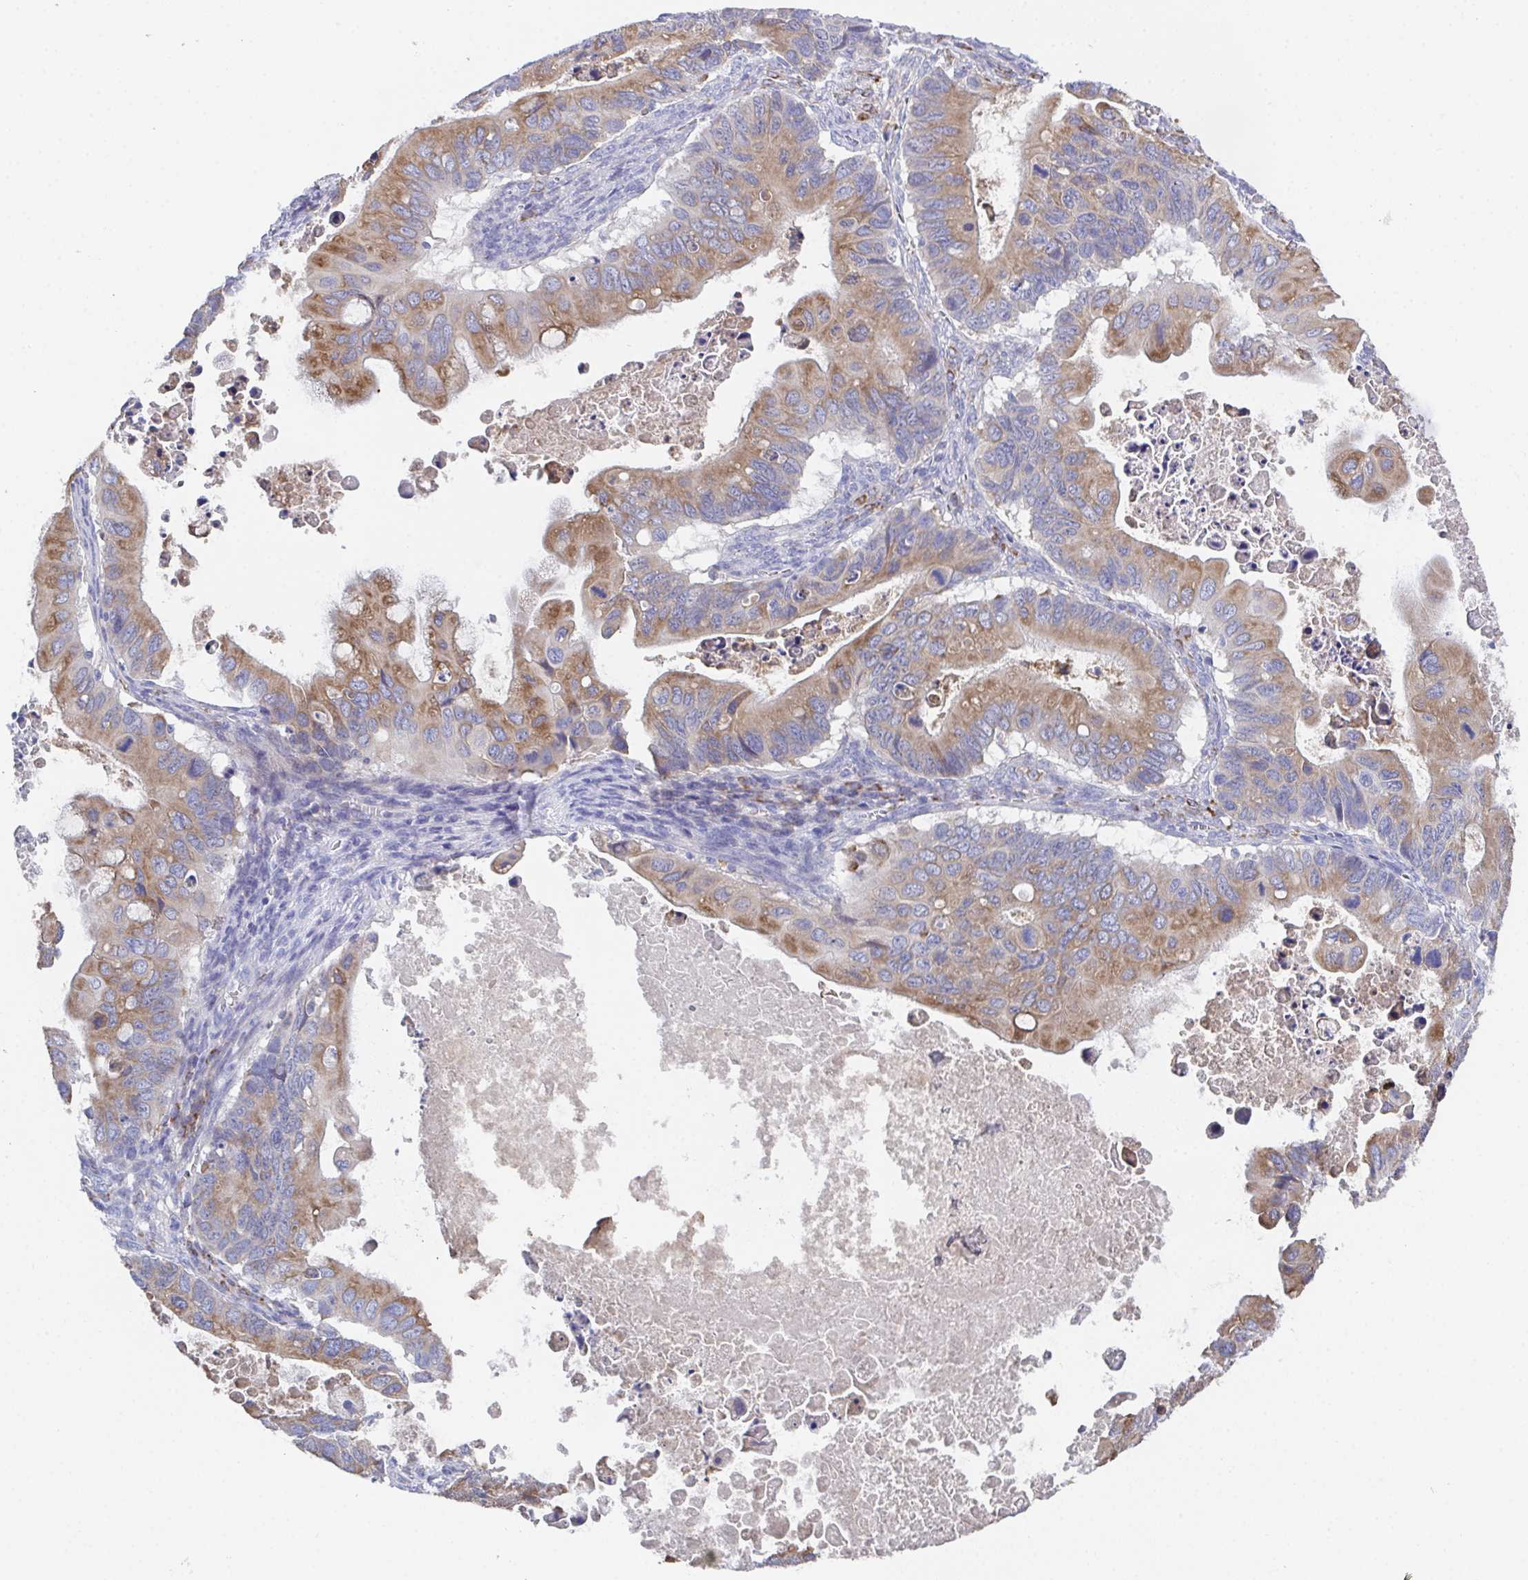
{"staining": {"intensity": "moderate", "quantity": ">75%", "location": "cytoplasmic/membranous"}, "tissue": "ovarian cancer", "cell_type": "Tumor cells", "image_type": "cancer", "snomed": [{"axis": "morphology", "description": "Cystadenocarcinoma, mucinous, NOS"}, {"axis": "topography", "description": "Ovary"}], "caption": "Immunohistochemical staining of ovarian mucinous cystadenocarcinoma demonstrates moderate cytoplasmic/membranous protein expression in about >75% of tumor cells.", "gene": "SSC4D", "patient": {"sex": "female", "age": 64}}